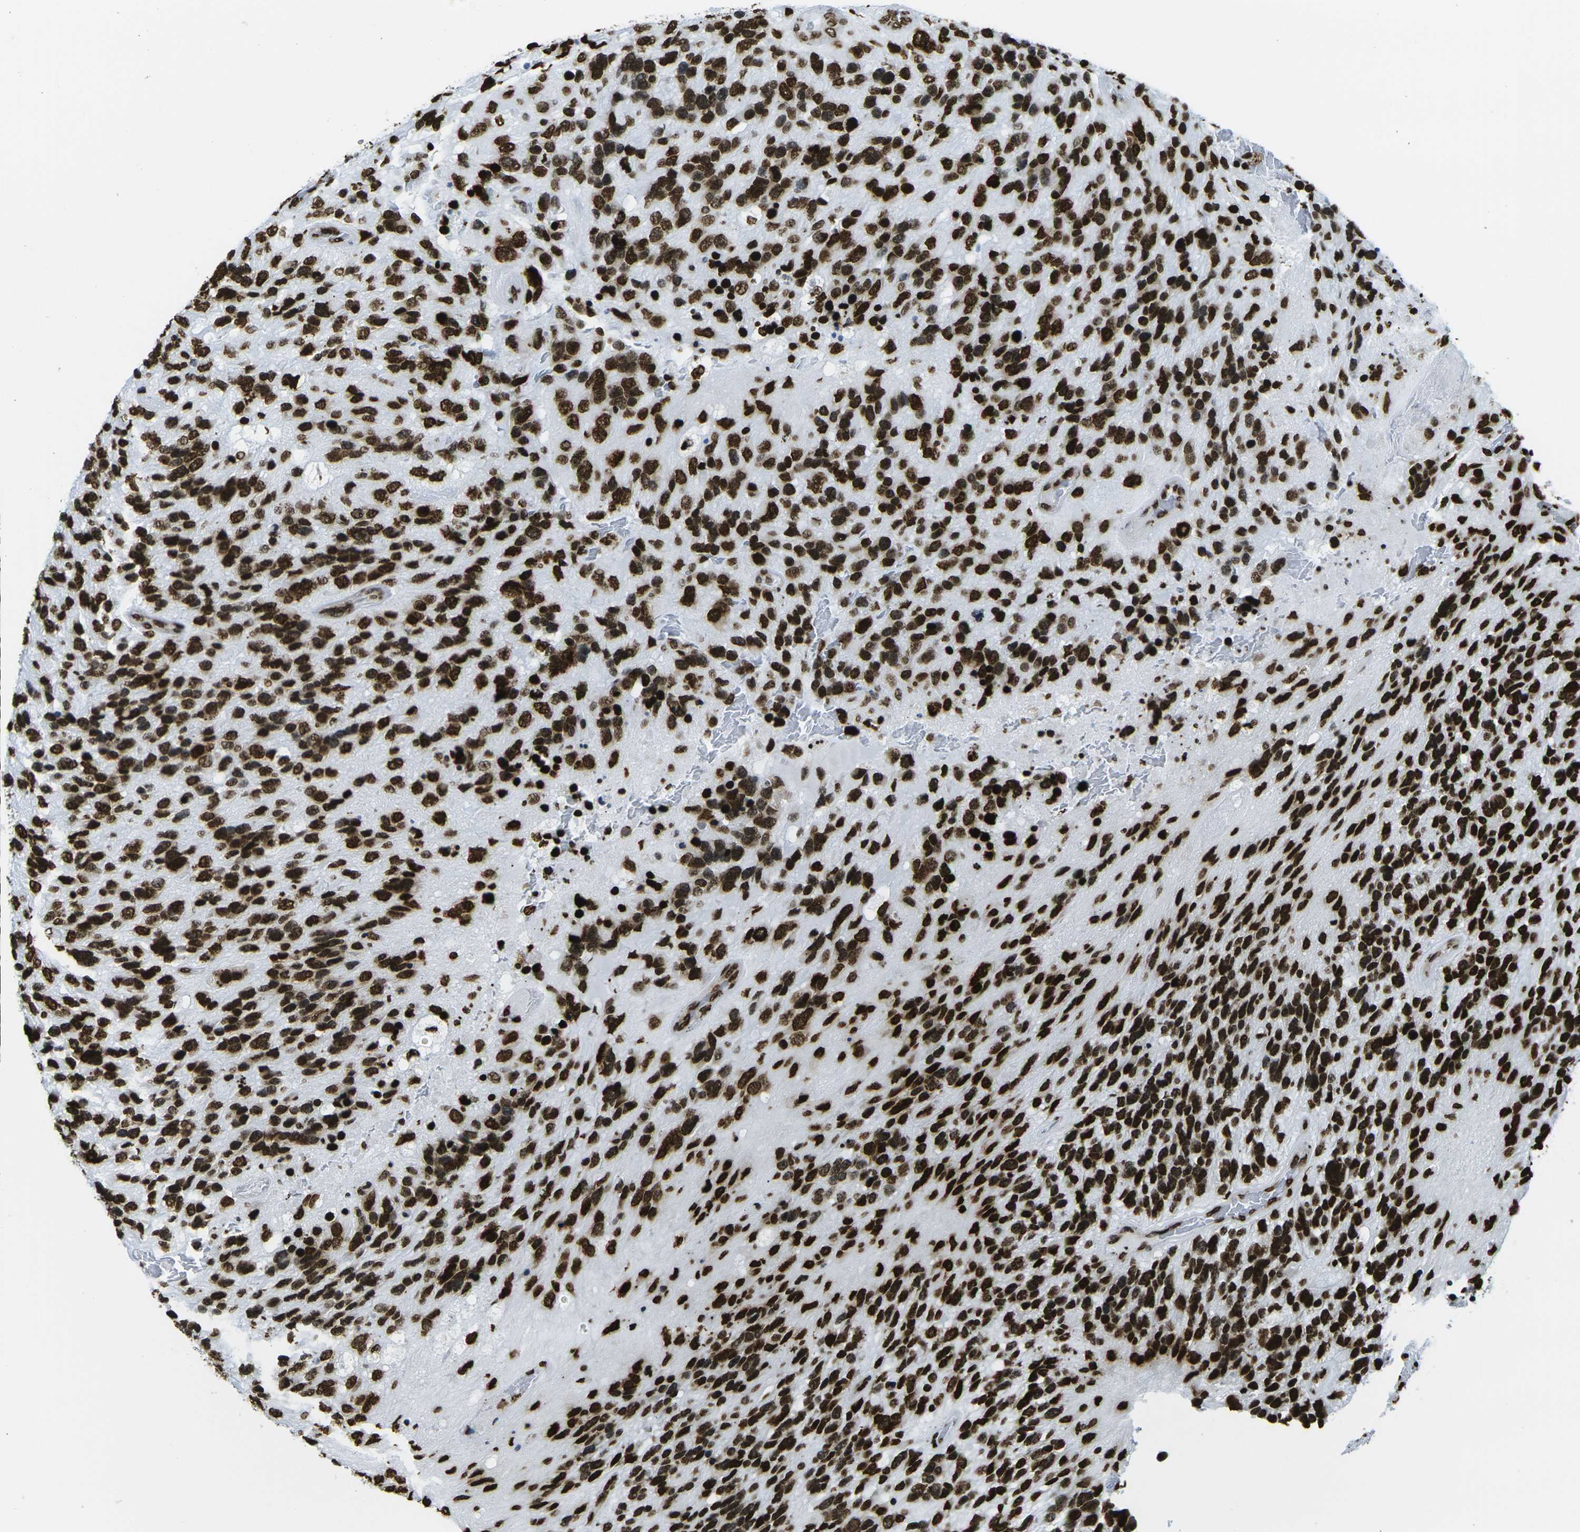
{"staining": {"intensity": "strong", "quantity": ">75%", "location": "nuclear"}, "tissue": "glioma", "cell_type": "Tumor cells", "image_type": "cancer", "snomed": [{"axis": "morphology", "description": "Glioma, malignant, High grade"}, {"axis": "topography", "description": "Brain"}], "caption": "This is an image of immunohistochemistry staining of high-grade glioma (malignant), which shows strong positivity in the nuclear of tumor cells.", "gene": "H2AX", "patient": {"sex": "female", "age": 58}}